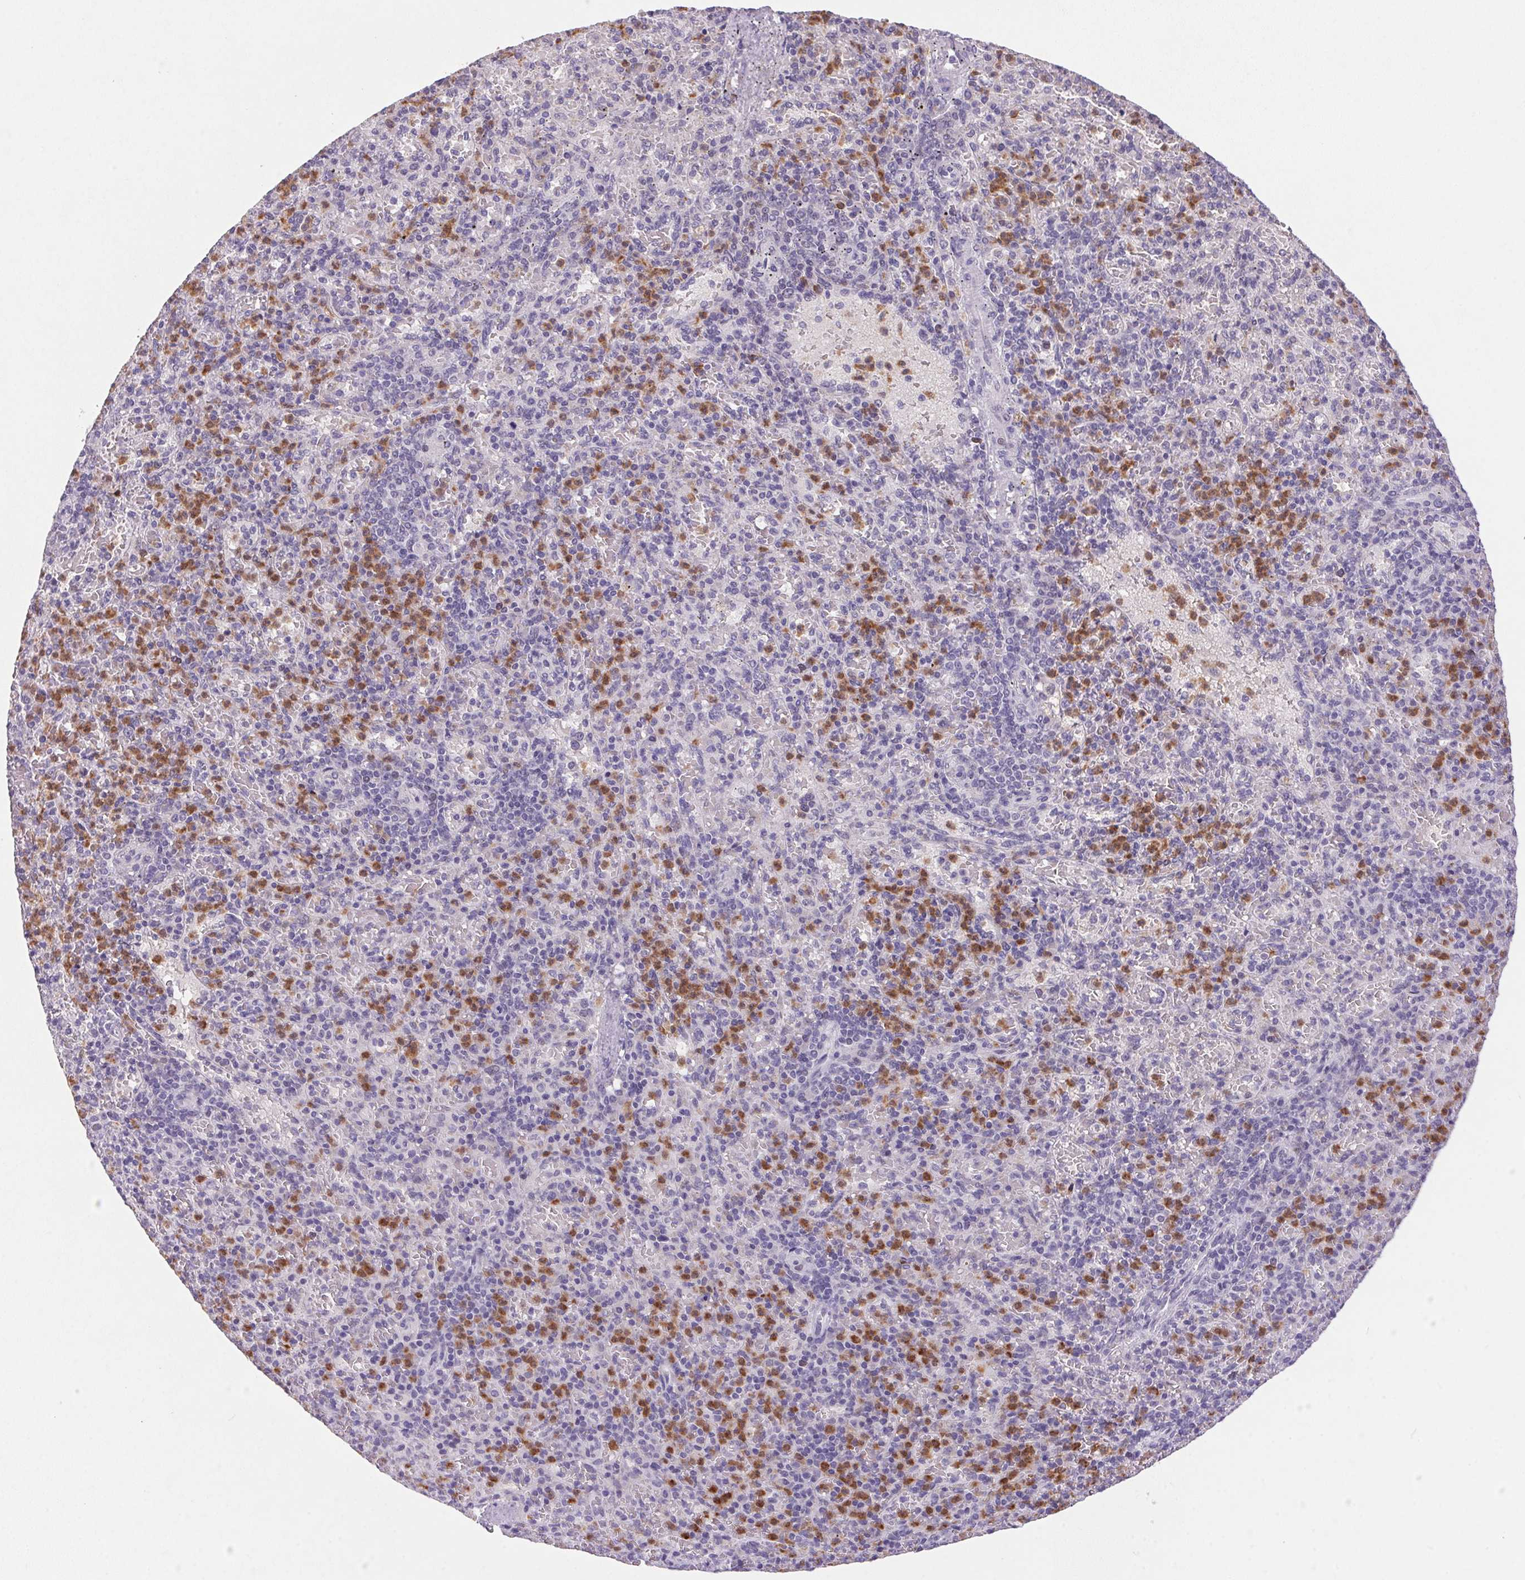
{"staining": {"intensity": "moderate", "quantity": "25%-75%", "location": "cytoplasmic/membranous,nuclear"}, "tissue": "spleen", "cell_type": "Cells in red pulp", "image_type": "normal", "snomed": [{"axis": "morphology", "description": "Normal tissue, NOS"}, {"axis": "topography", "description": "Spleen"}], "caption": "Cells in red pulp reveal medium levels of moderate cytoplasmic/membranous,nuclear positivity in approximately 25%-75% of cells in normal spleen.", "gene": "TRDN", "patient": {"sex": "female", "age": 74}}